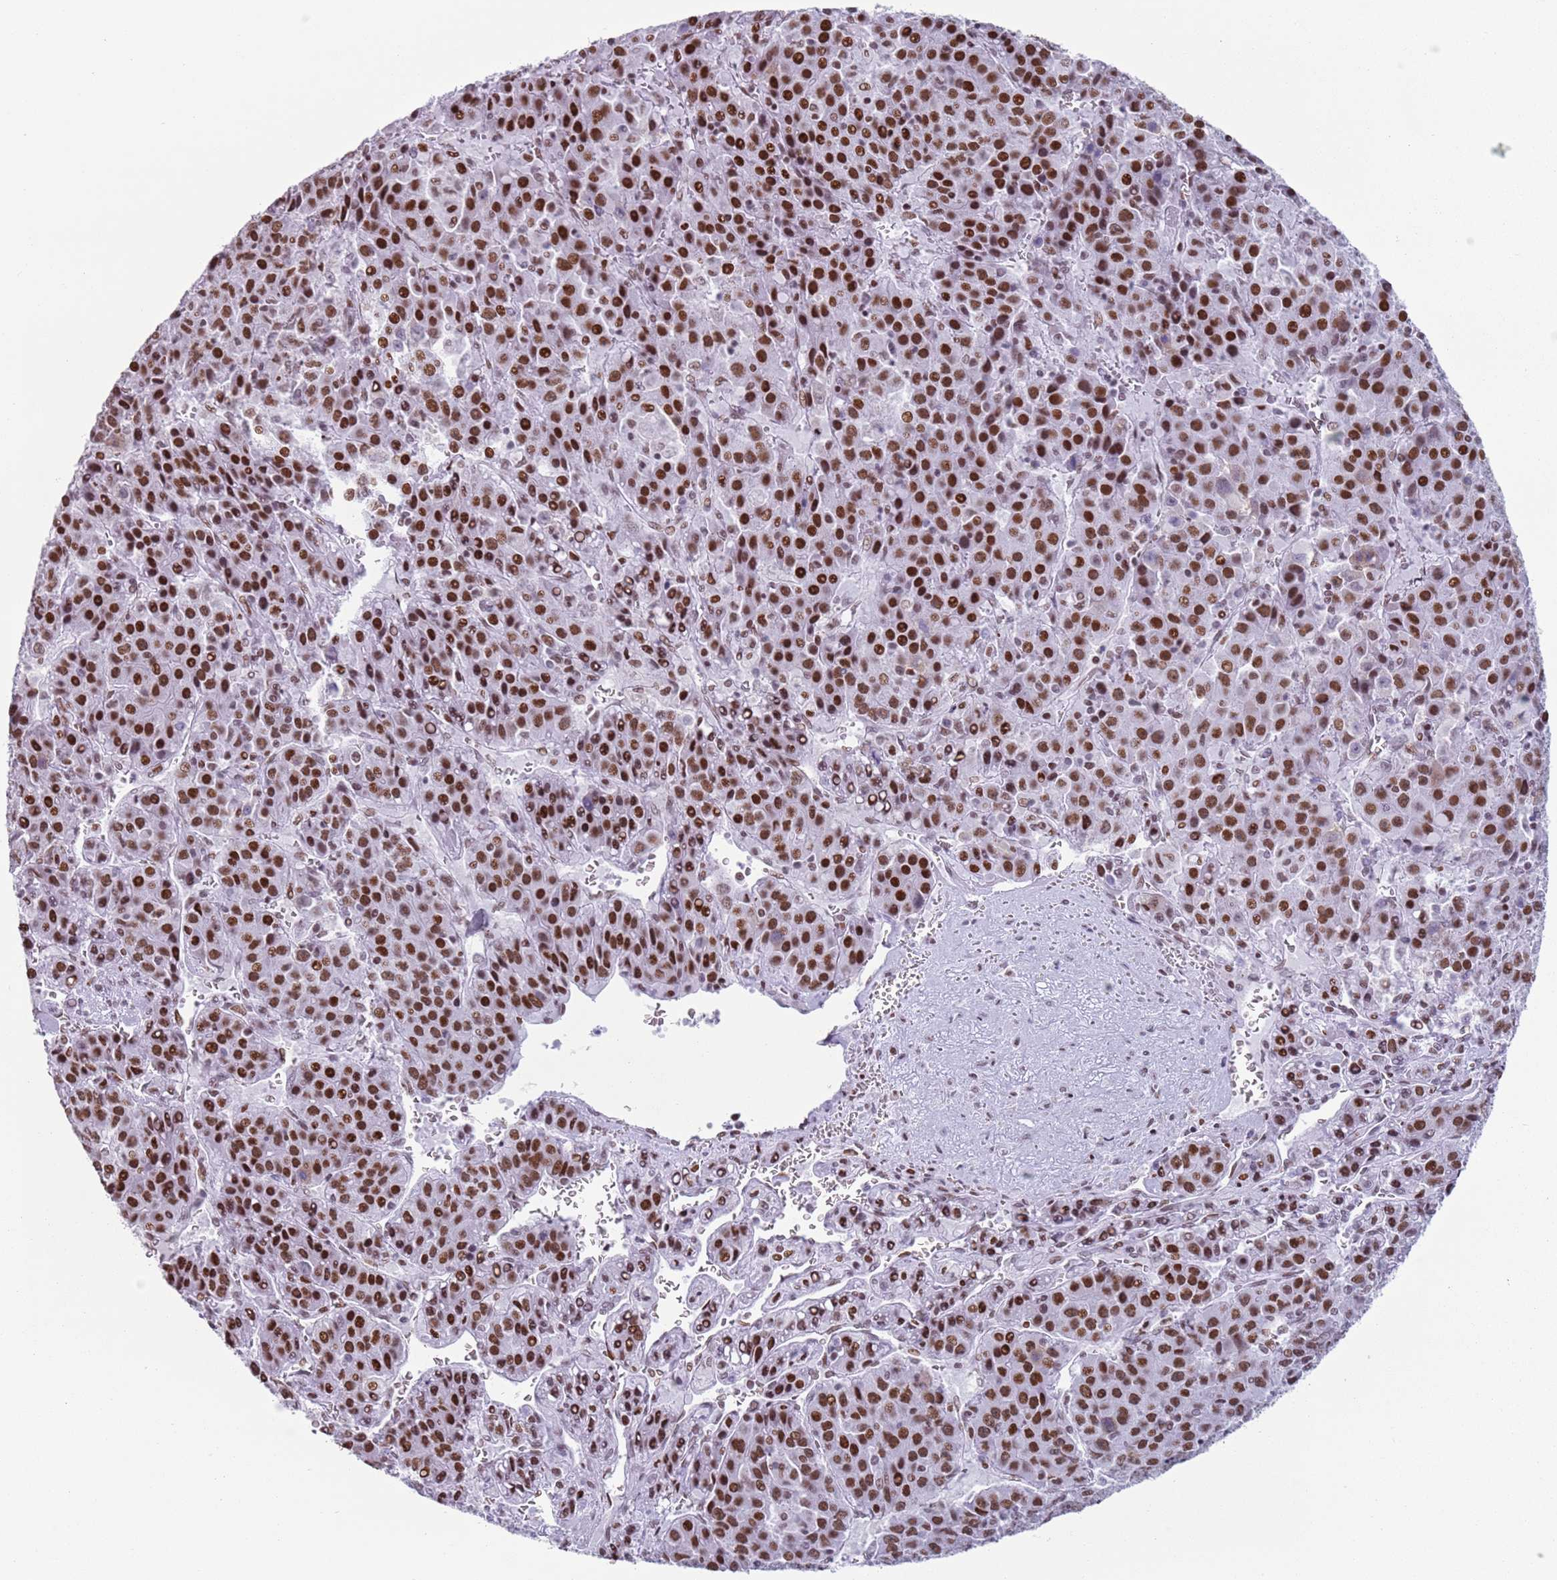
{"staining": {"intensity": "strong", "quantity": ">75%", "location": "nuclear"}, "tissue": "liver cancer", "cell_type": "Tumor cells", "image_type": "cancer", "snomed": [{"axis": "morphology", "description": "Carcinoma, Hepatocellular, NOS"}, {"axis": "topography", "description": "Liver"}], "caption": "Human hepatocellular carcinoma (liver) stained for a protein (brown) demonstrates strong nuclear positive staining in about >75% of tumor cells.", "gene": "FAM104B", "patient": {"sex": "female", "age": 53}}